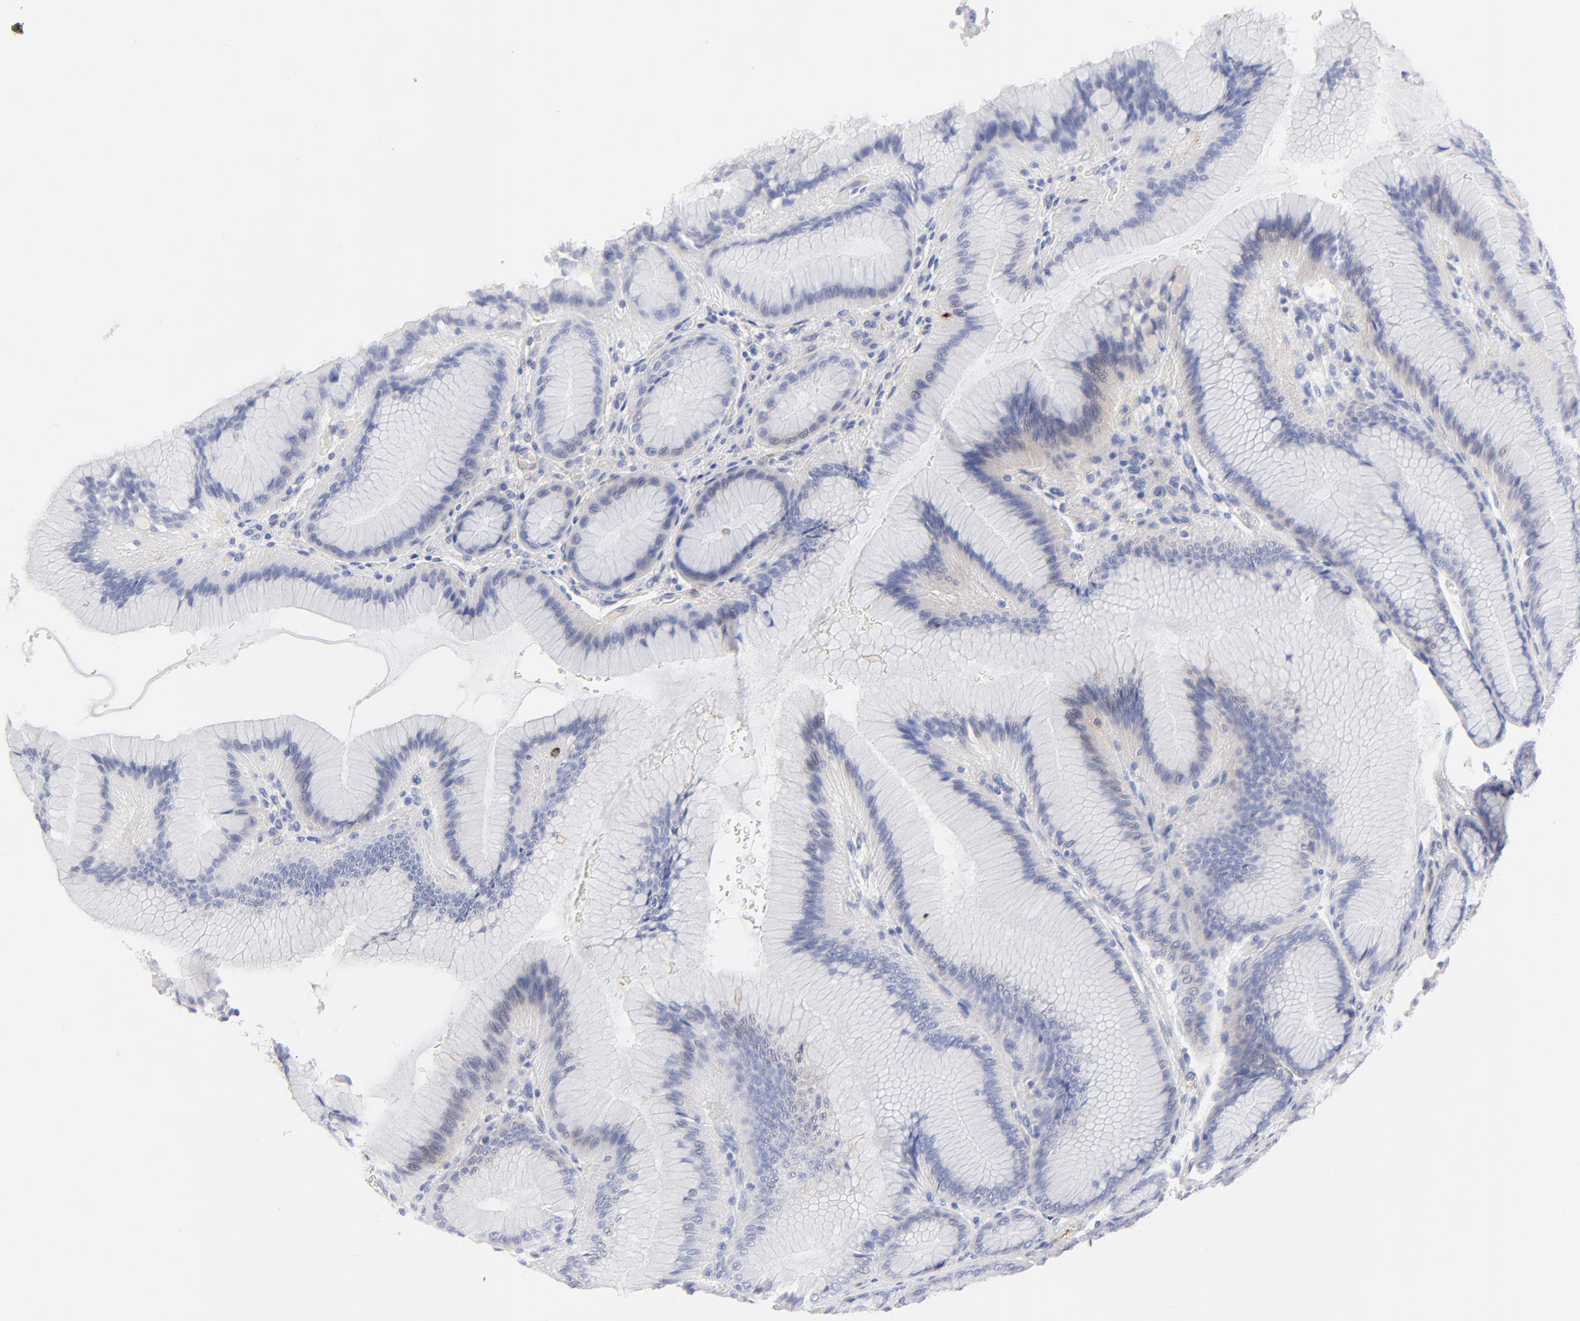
{"staining": {"intensity": "negative", "quantity": "none", "location": "none"}, "tissue": "stomach", "cell_type": "Glandular cells", "image_type": "normal", "snomed": [{"axis": "morphology", "description": "Normal tissue, NOS"}, {"axis": "morphology", "description": "Adenocarcinoma, NOS"}, {"axis": "topography", "description": "Stomach"}, {"axis": "topography", "description": "Stomach, lower"}], "caption": "DAB immunohistochemical staining of normal human stomach reveals no significant staining in glandular cells. (IHC, brightfield microscopy, high magnification).", "gene": "FBLN2", "patient": {"sex": "female", "age": 65}}